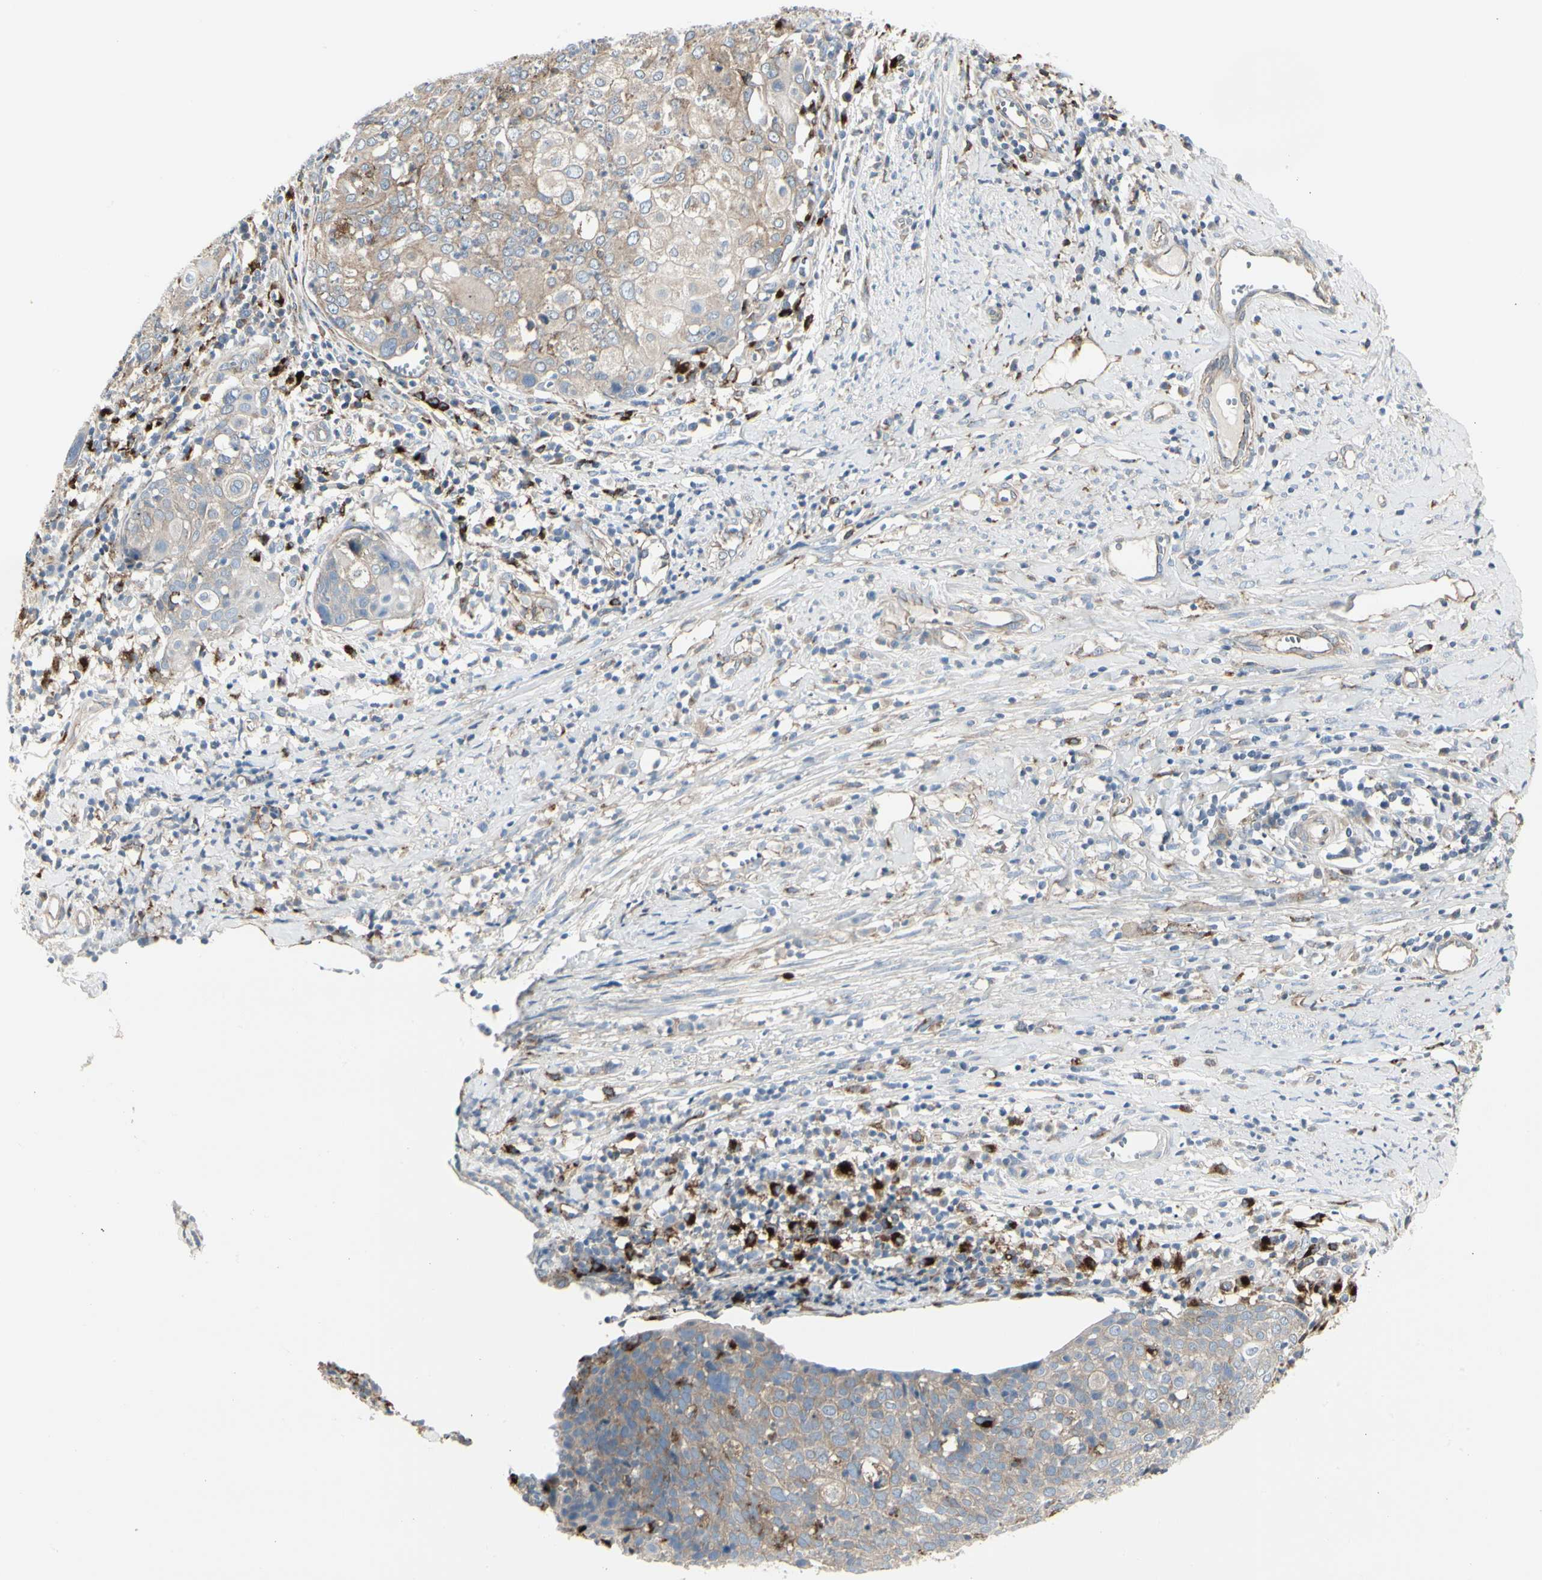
{"staining": {"intensity": "weak", "quantity": "<25%", "location": "cytoplasmic/membranous"}, "tissue": "cervical cancer", "cell_type": "Tumor cells", "image_type": "cancer", "snomed": [{"axis": "morphology", "description": "Squamous cell carcinoma, NOS"}, {"axis": "topography", "description": "Cervix"}], "caption": "A photomicrograph of squamous cell carcinoma (cervical) stained for a protein shows no brown staining in tumor cells.", "gene": "ATP6V1B2", "patient": {"sex": "female", "age": 40}}